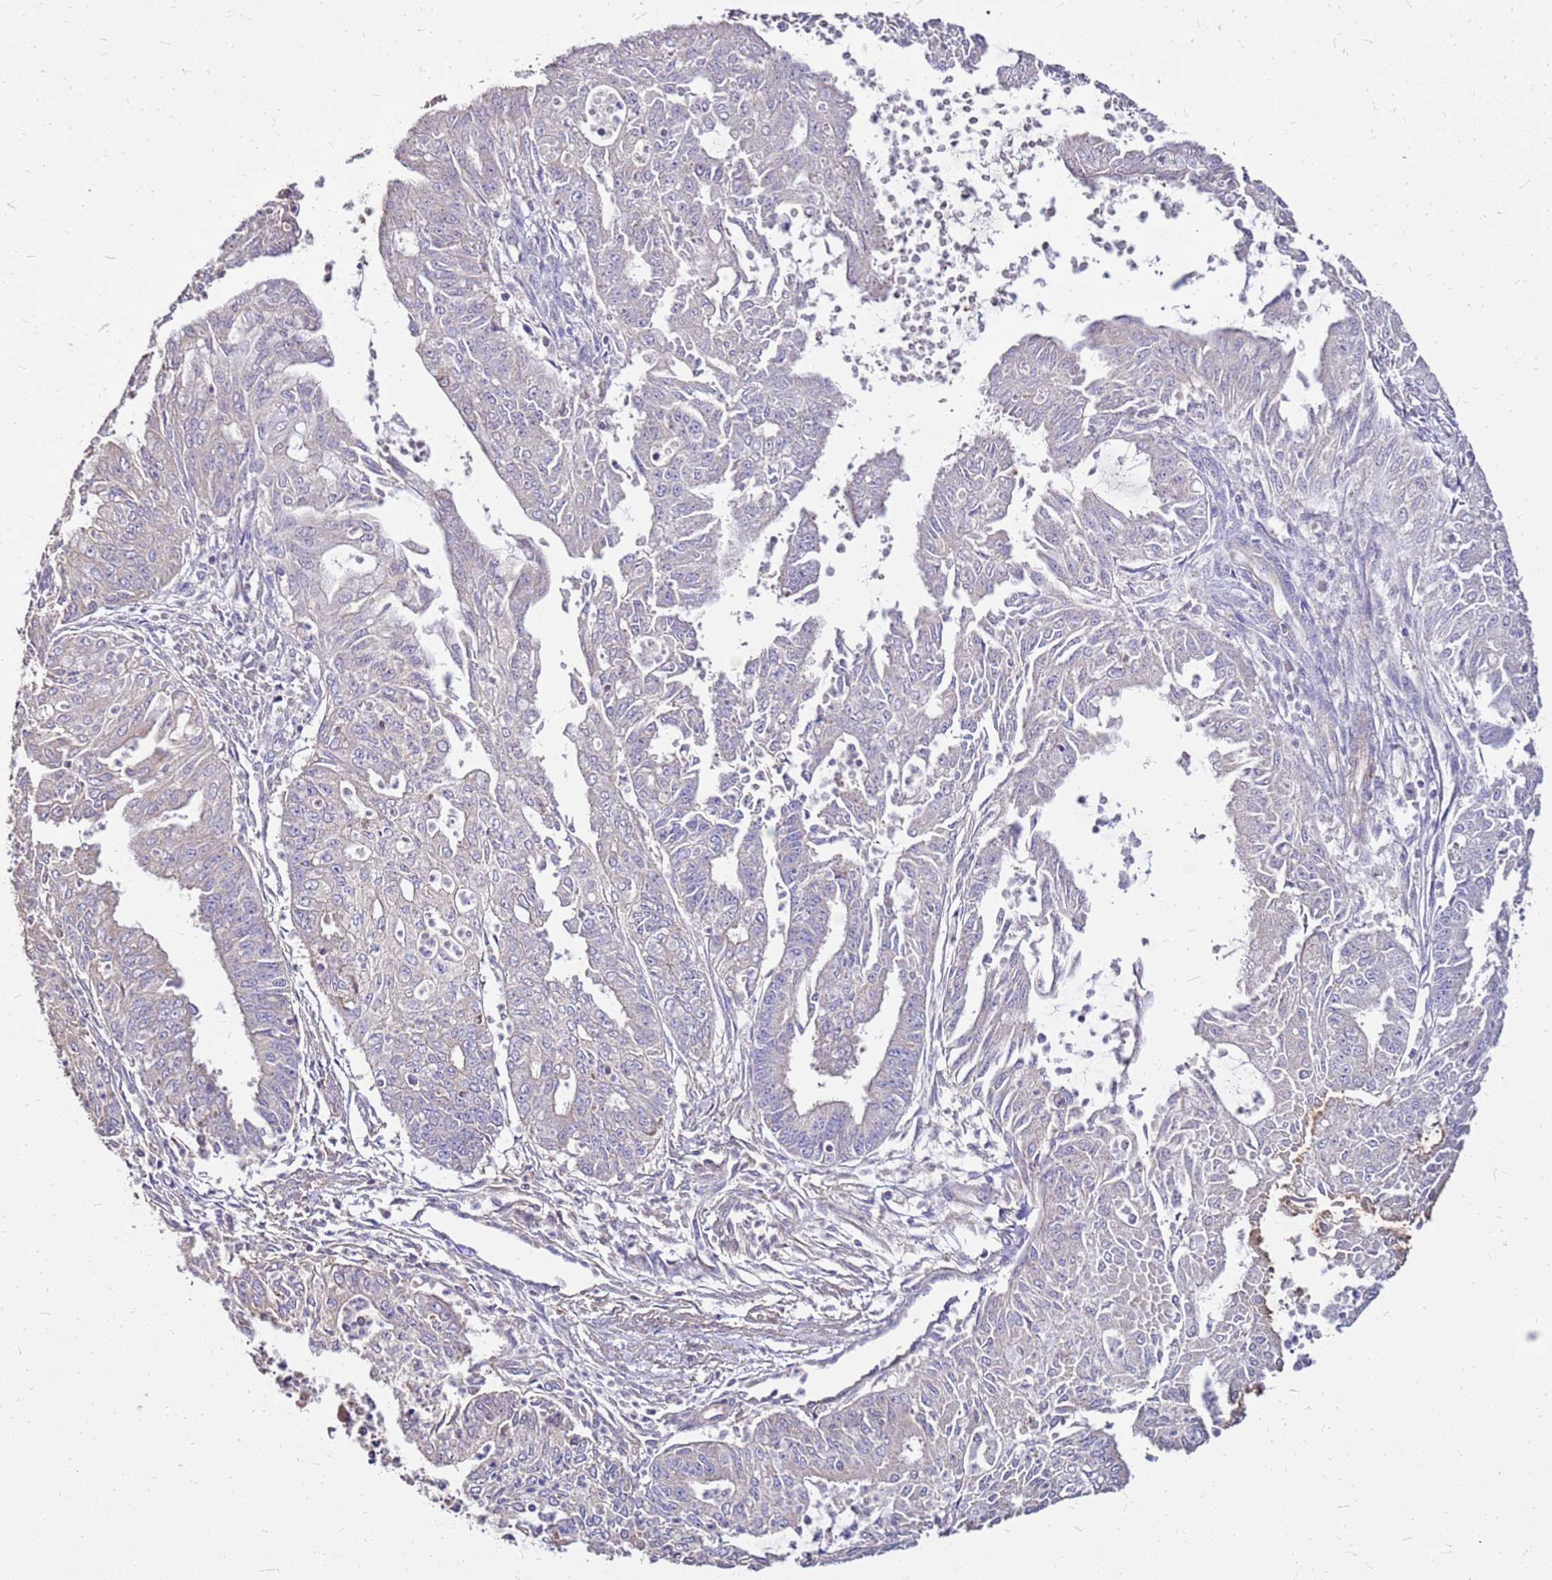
{"staining": {"intensity": "negative", "quantity": "none", "location": "none"}, "tissue": "endometrial cancer", "cell_type": "Tumor cells", "image_type": "cancer", "snomed": [{"axis": "morphology", "description": "Adenocarcinoma, NOS"}, {"axis": "topography", "description": "Endometrium"}], "caption": "Endometrial cancer stained for a protein using IHC reveals no positivity tumor cells.", "gene": "EXD3", "patient": {"sex": "female", "age": 73}}